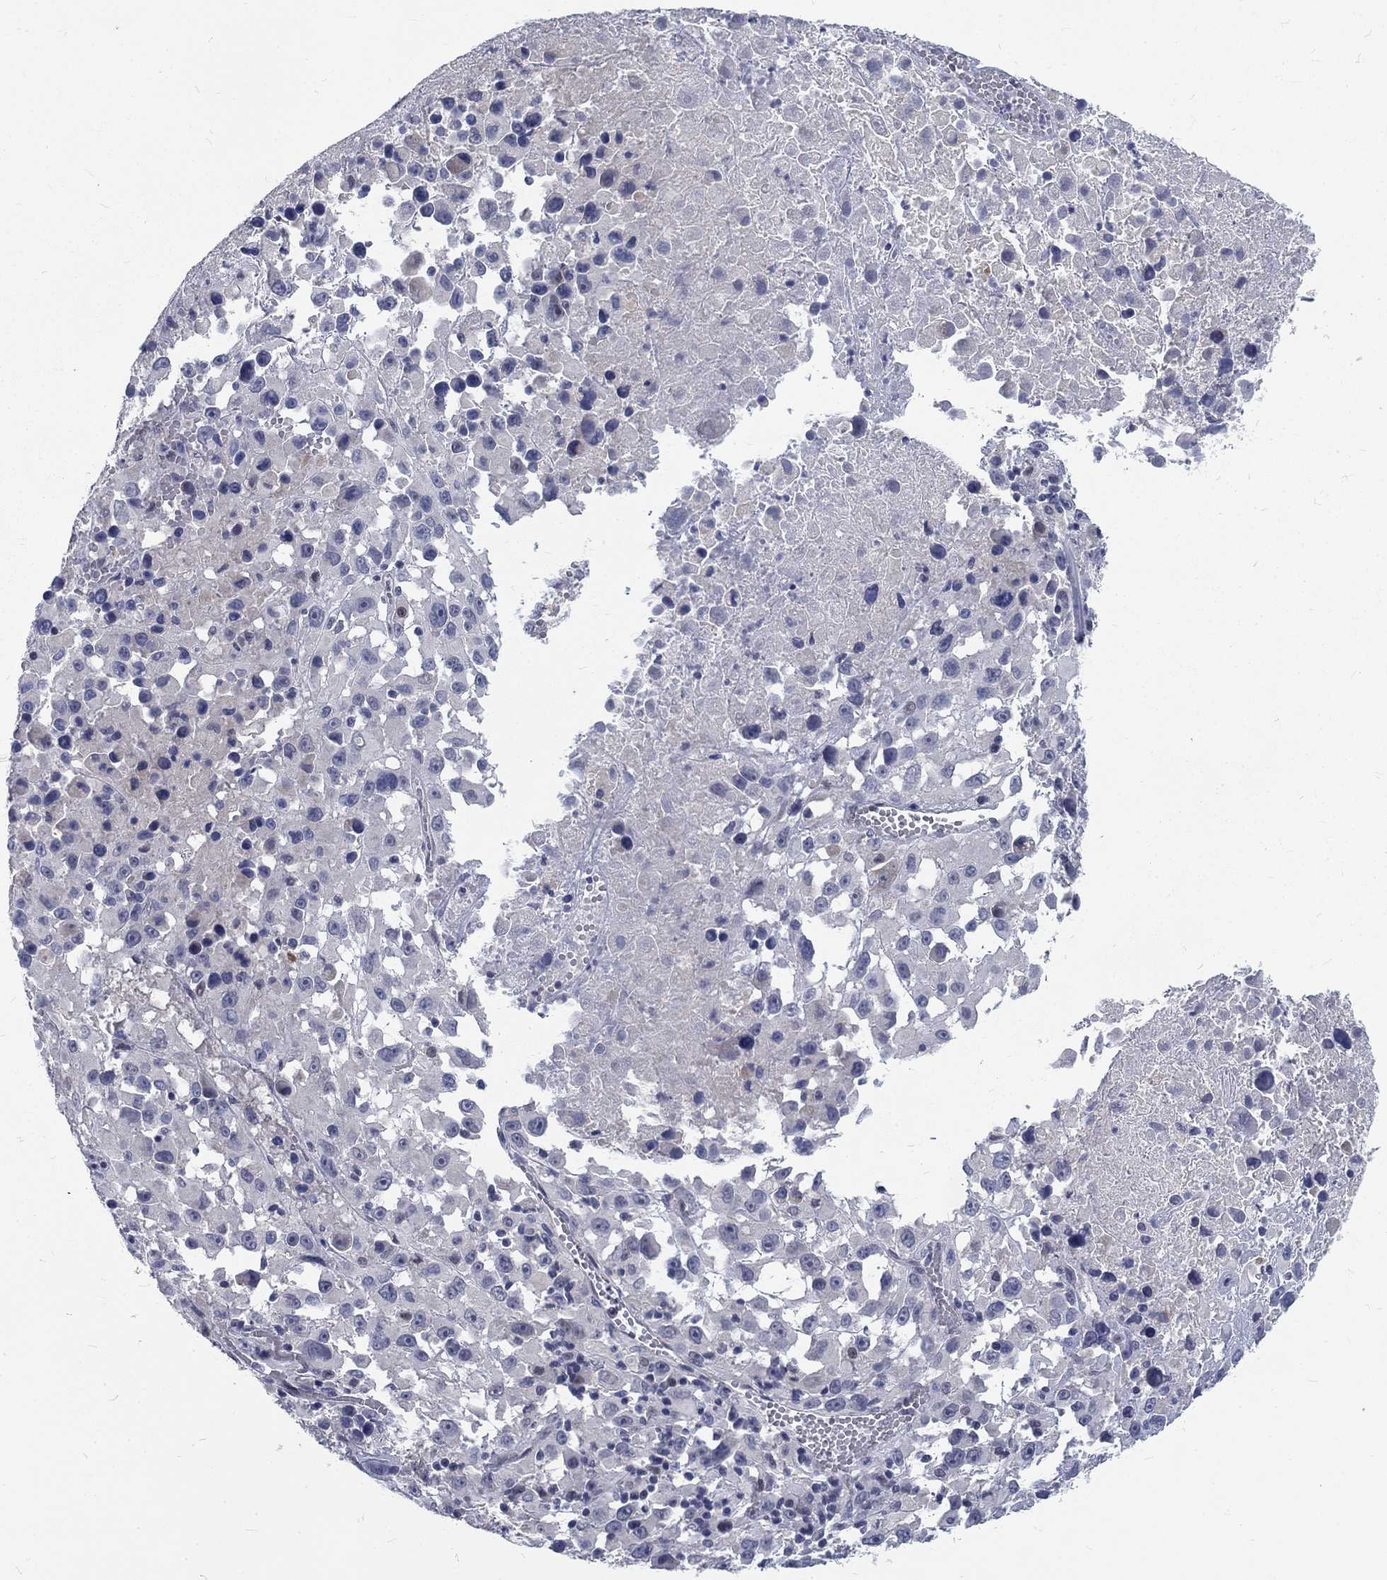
{"staining": {"intensity": "negative", "quantity": "none", "location": "none"}, "tissue": "melanoma", "cell_type": "Tumor cells", "image_type": "cancer", "snomed": [{"axis": "morphology", "description": "Malignant melanoma, Metastatic site"}, {"axis": "topography", "description": "Lymph node"}], "caption": "DAB (3,3'-diaminobenzidine) immunohistochemical staining of melanoma displays no significant positivity in tumor cells.", "gene": "PHKA1", "patient": {"sex": "male", "age": 50}}